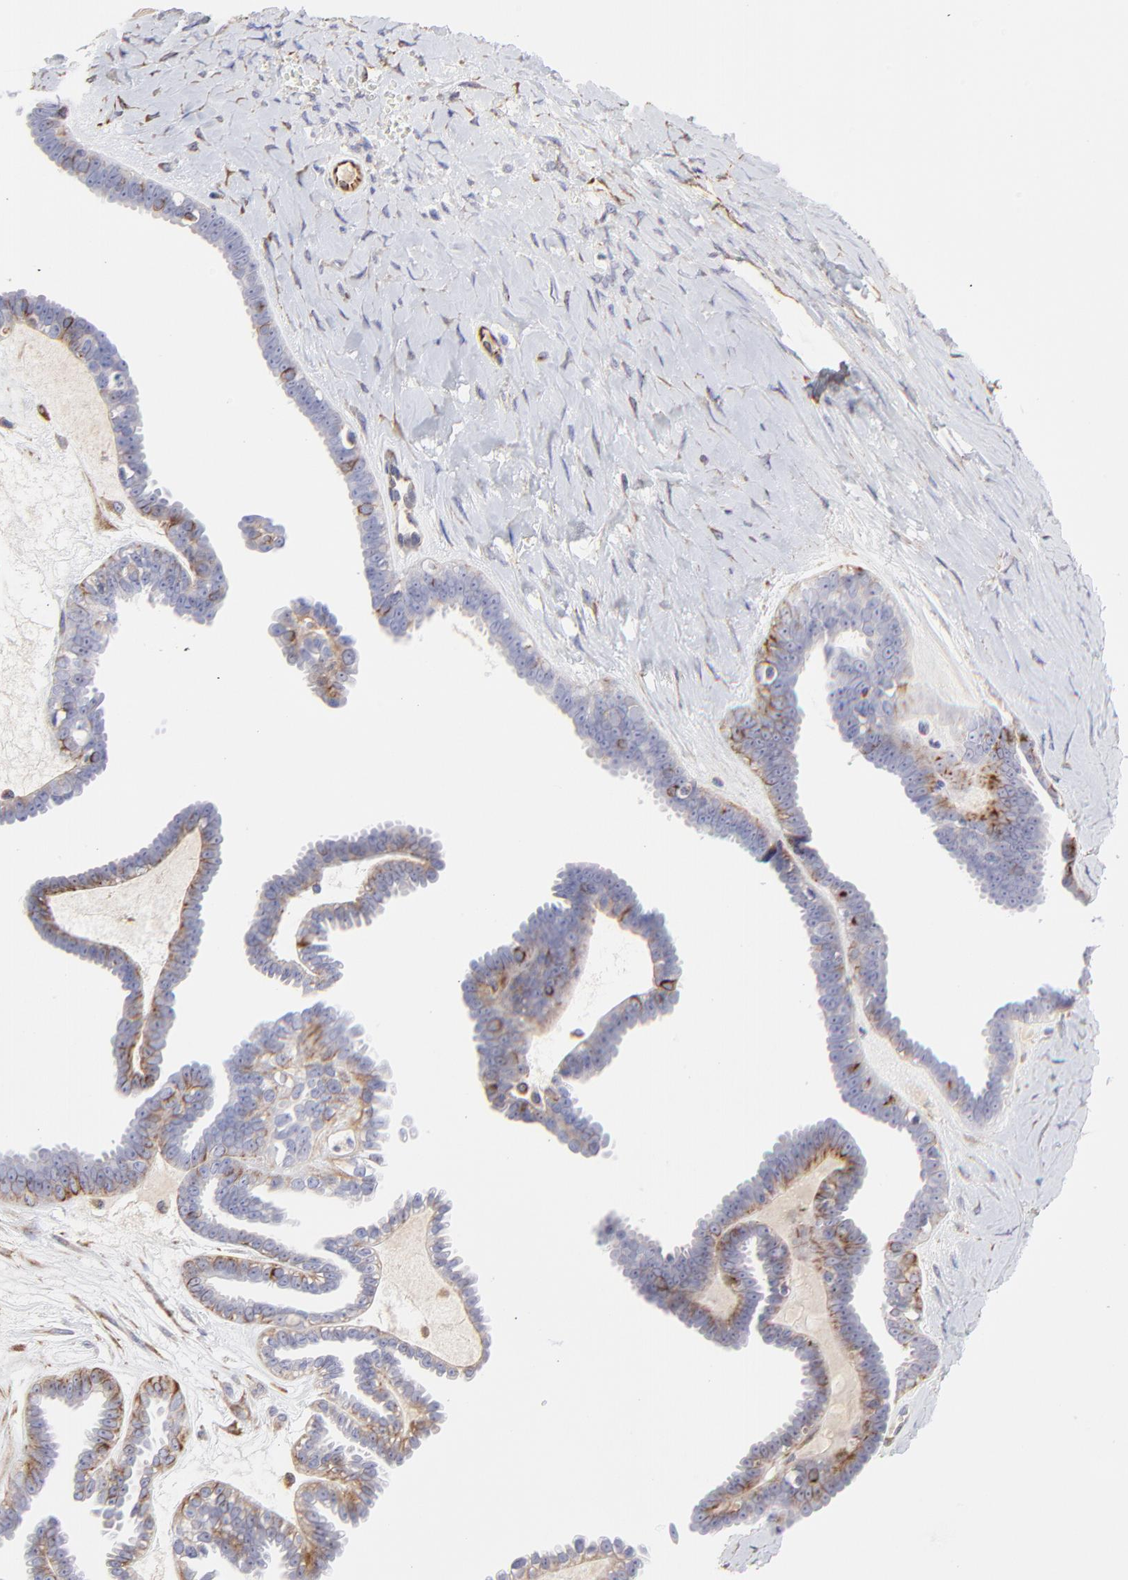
{"staining": {"intensity": "moderate", "quantity": "<25%", "location": "cytoplasmic/membranous"}, "tissue": "ovarian cancer", "cell_type": "Tumor cells", "image_type": "cancer", "snomed": [{"axis": "morphology", "description": "Cystadenocarcinoma, serous, NOS"}, {"axis": "topography", "description": "Ovary"}], "caption": "IHC histopathology image of human serous cystadenocarcinoma (ovarian) stained for a protein (brown), which exhibits low levels of moderate cytoplasmic/membranous expression in about <25% of tumor cells.", "gene": "COX8C", "patient": {"sex": "female", "age": 71}}